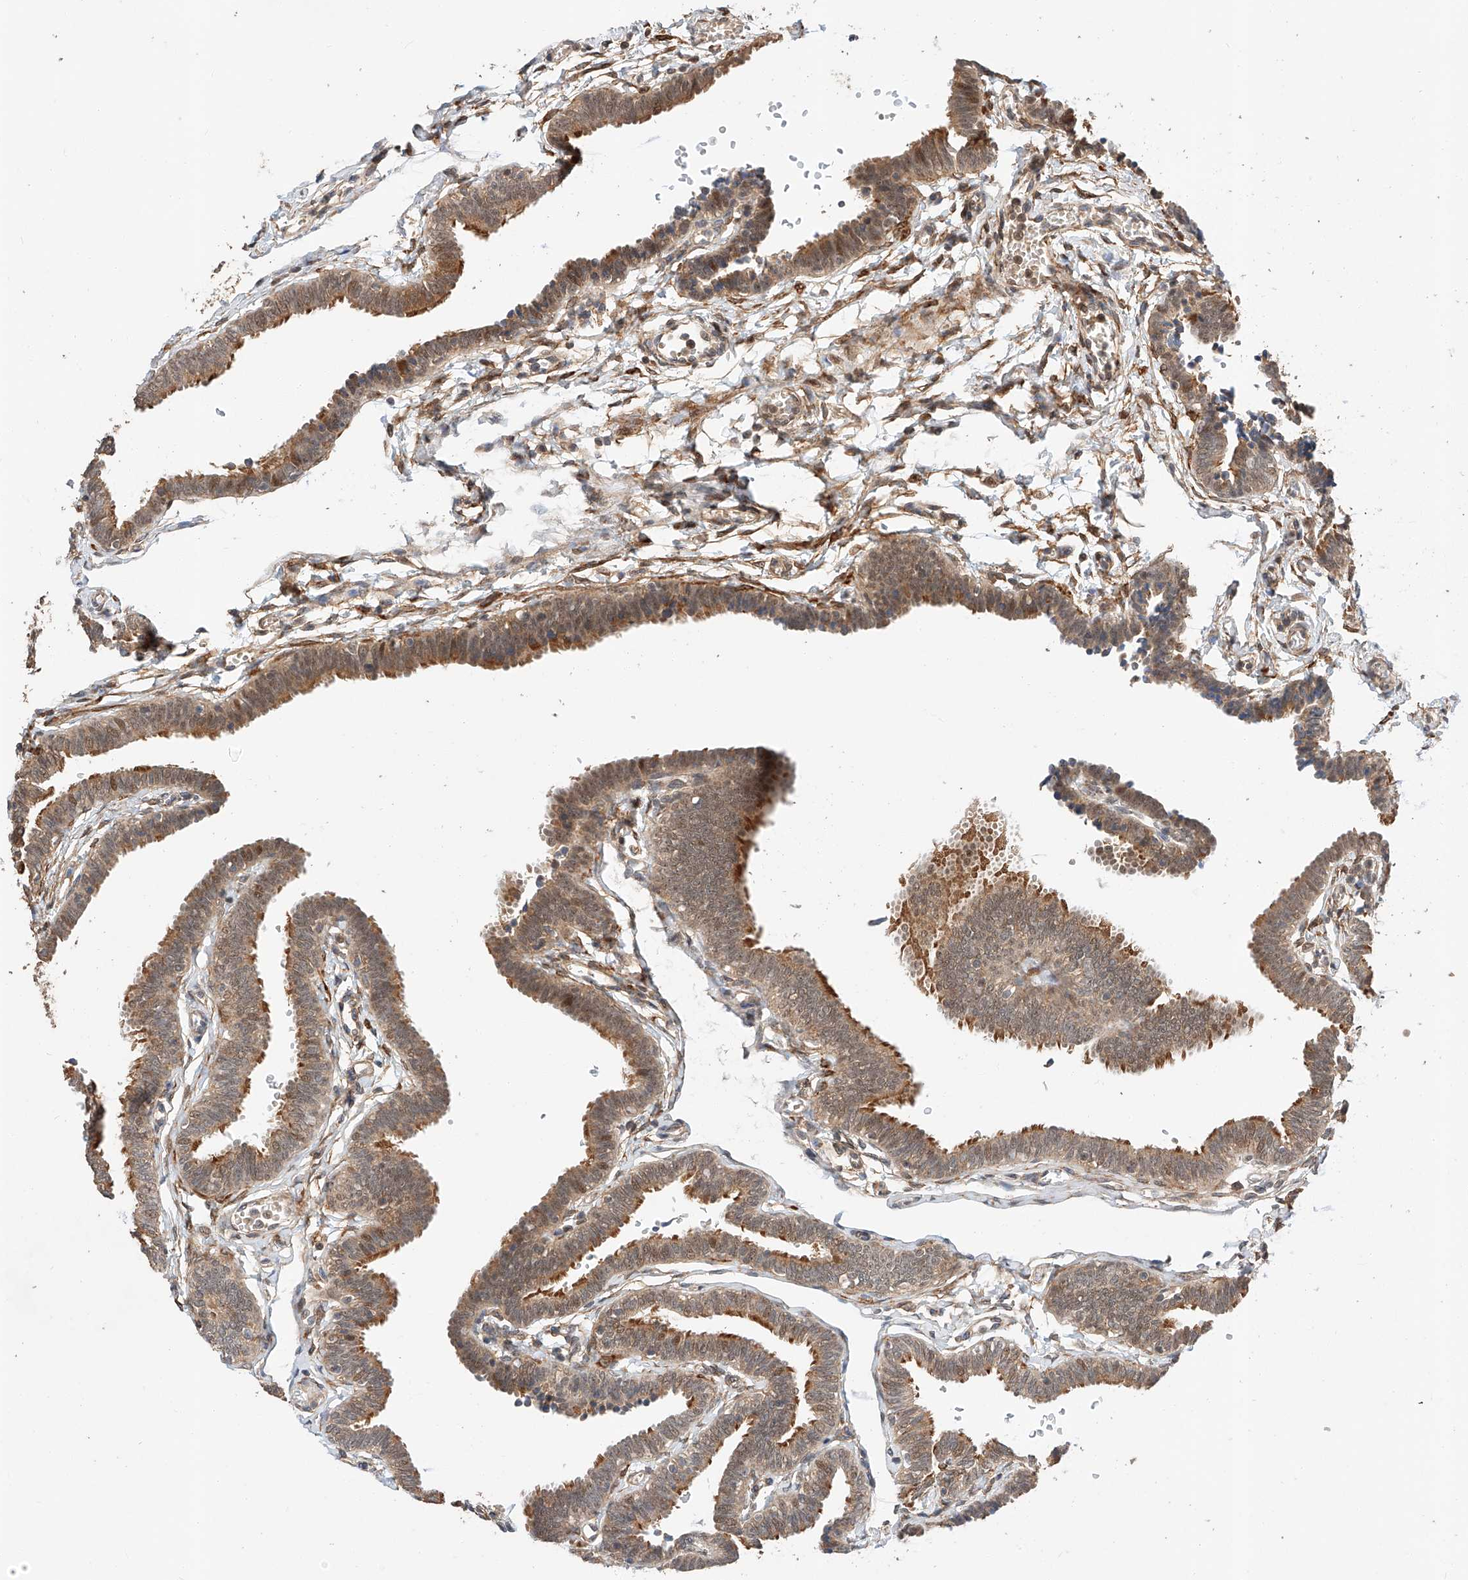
{"staining": {"intensity": "strong", "quantity": "25%-75%", "location": "cytoplasmic/membranous,nuclear"}, "tissue": "fallopian tube", "cell_type": "Glandular cells", "image_type": "normal", "snomed": [{"axis": "morphology", "description": "Normal tissue, NOS"}, {"axis": "topography", "description": "Fallopian tube"}, {"axis": "topography", "description": "Ovary"}], "caption": "Glandular cells exhibit high levels of strong cytoplasmic/membranous,nuclear staining in approximately 25%-75% of cells in benign fallopian tube.", "gene": "RAB23", "patient": {"sex": "female", "age": 23}}